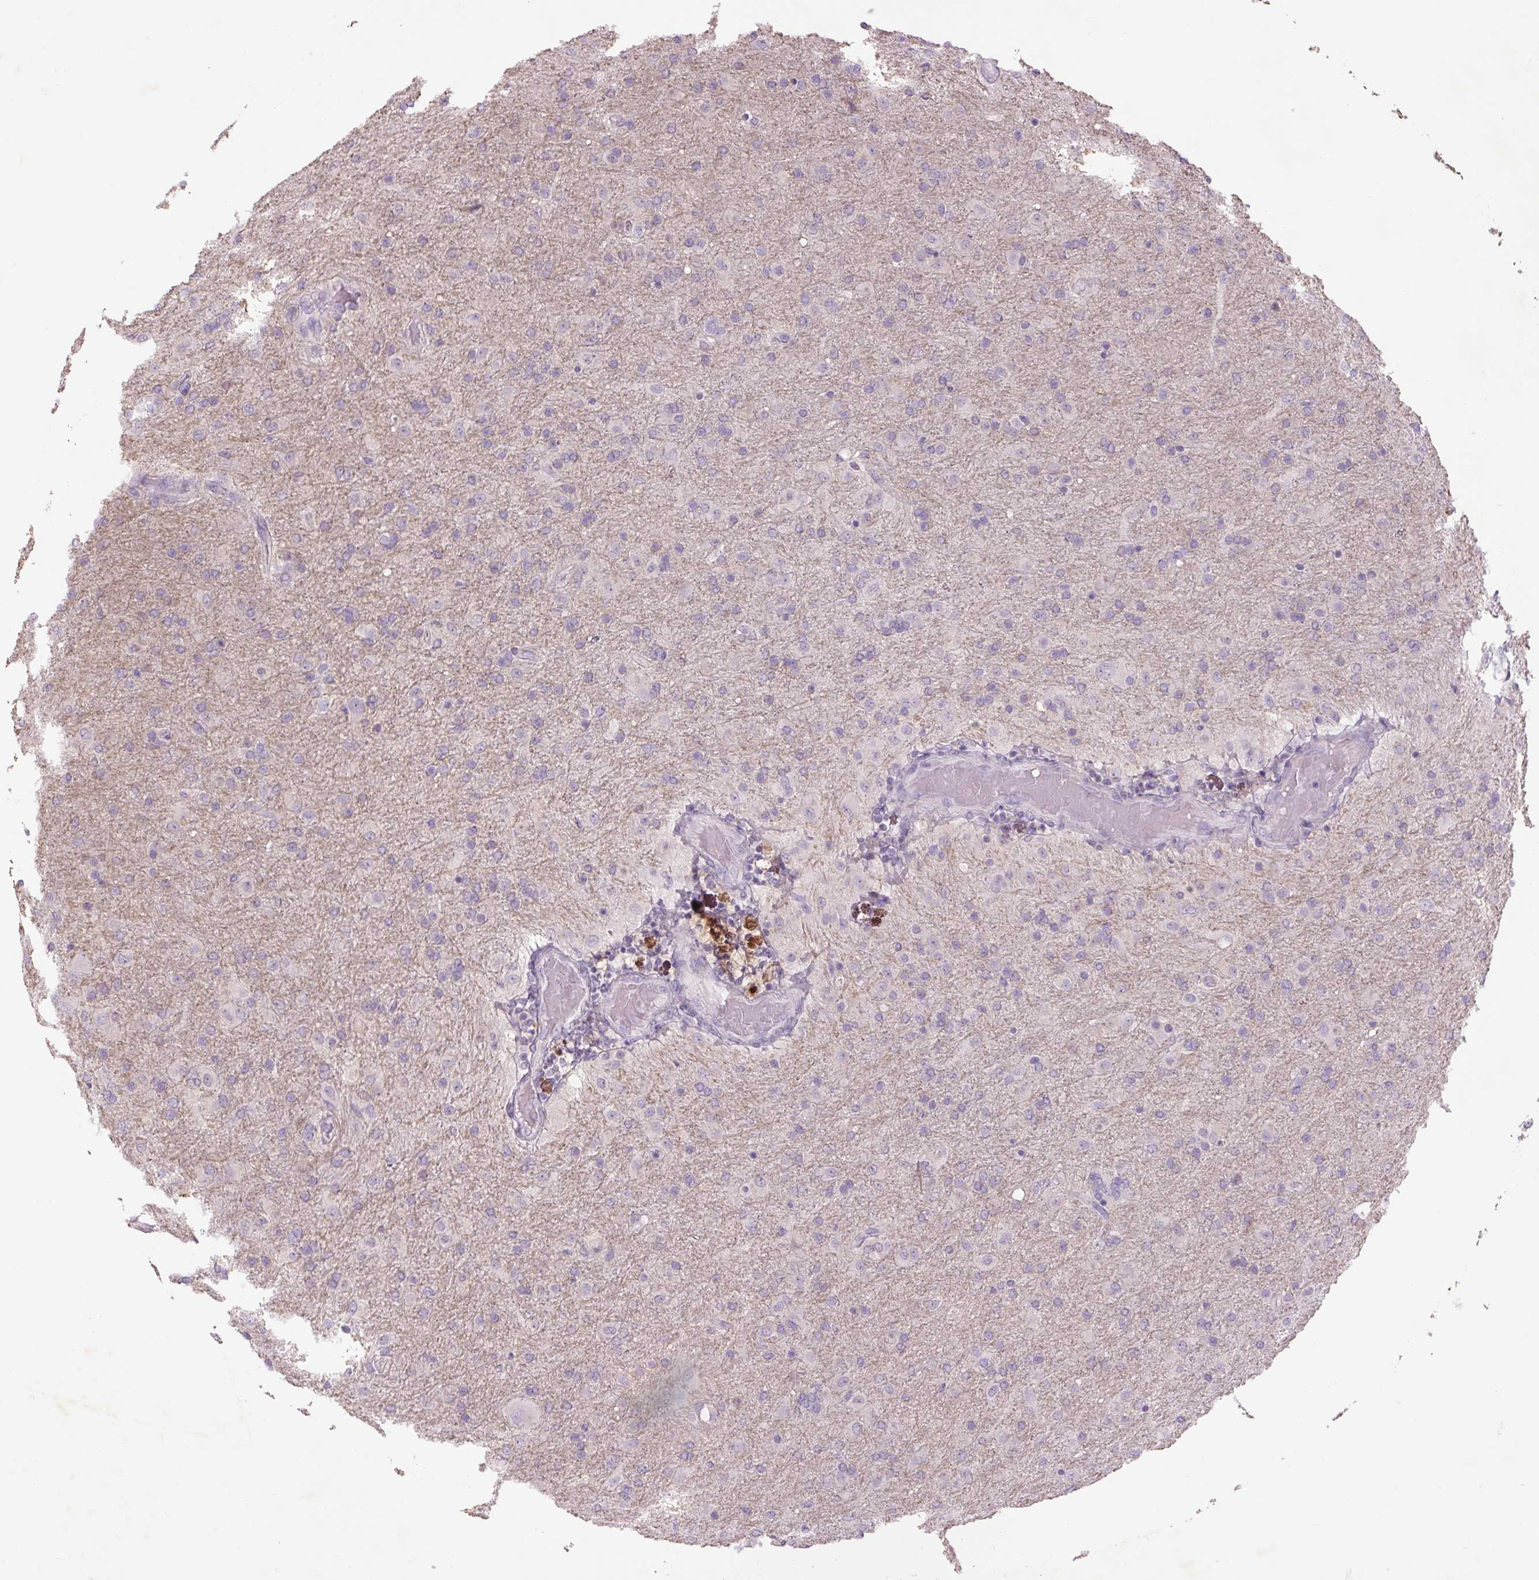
{"staining": {"intensity": "negative", "quantity": "none", "location": "none"}, "tissue": "glioma", "cell_type": "Tumor cells", "image_type": "cancer", "snomed": [{"axis": "morphology", "description": "Glioma, malignant, Low grade"}, {"axis": "topography", "description": "Brain"}], "caption": "High power microscopy photomicrograph of an IHC micrograph of glioma, revealing no significant positivity in tumor cells.", "gene": "TMEM100", "patient": {"sex": "male", "age": 65}}